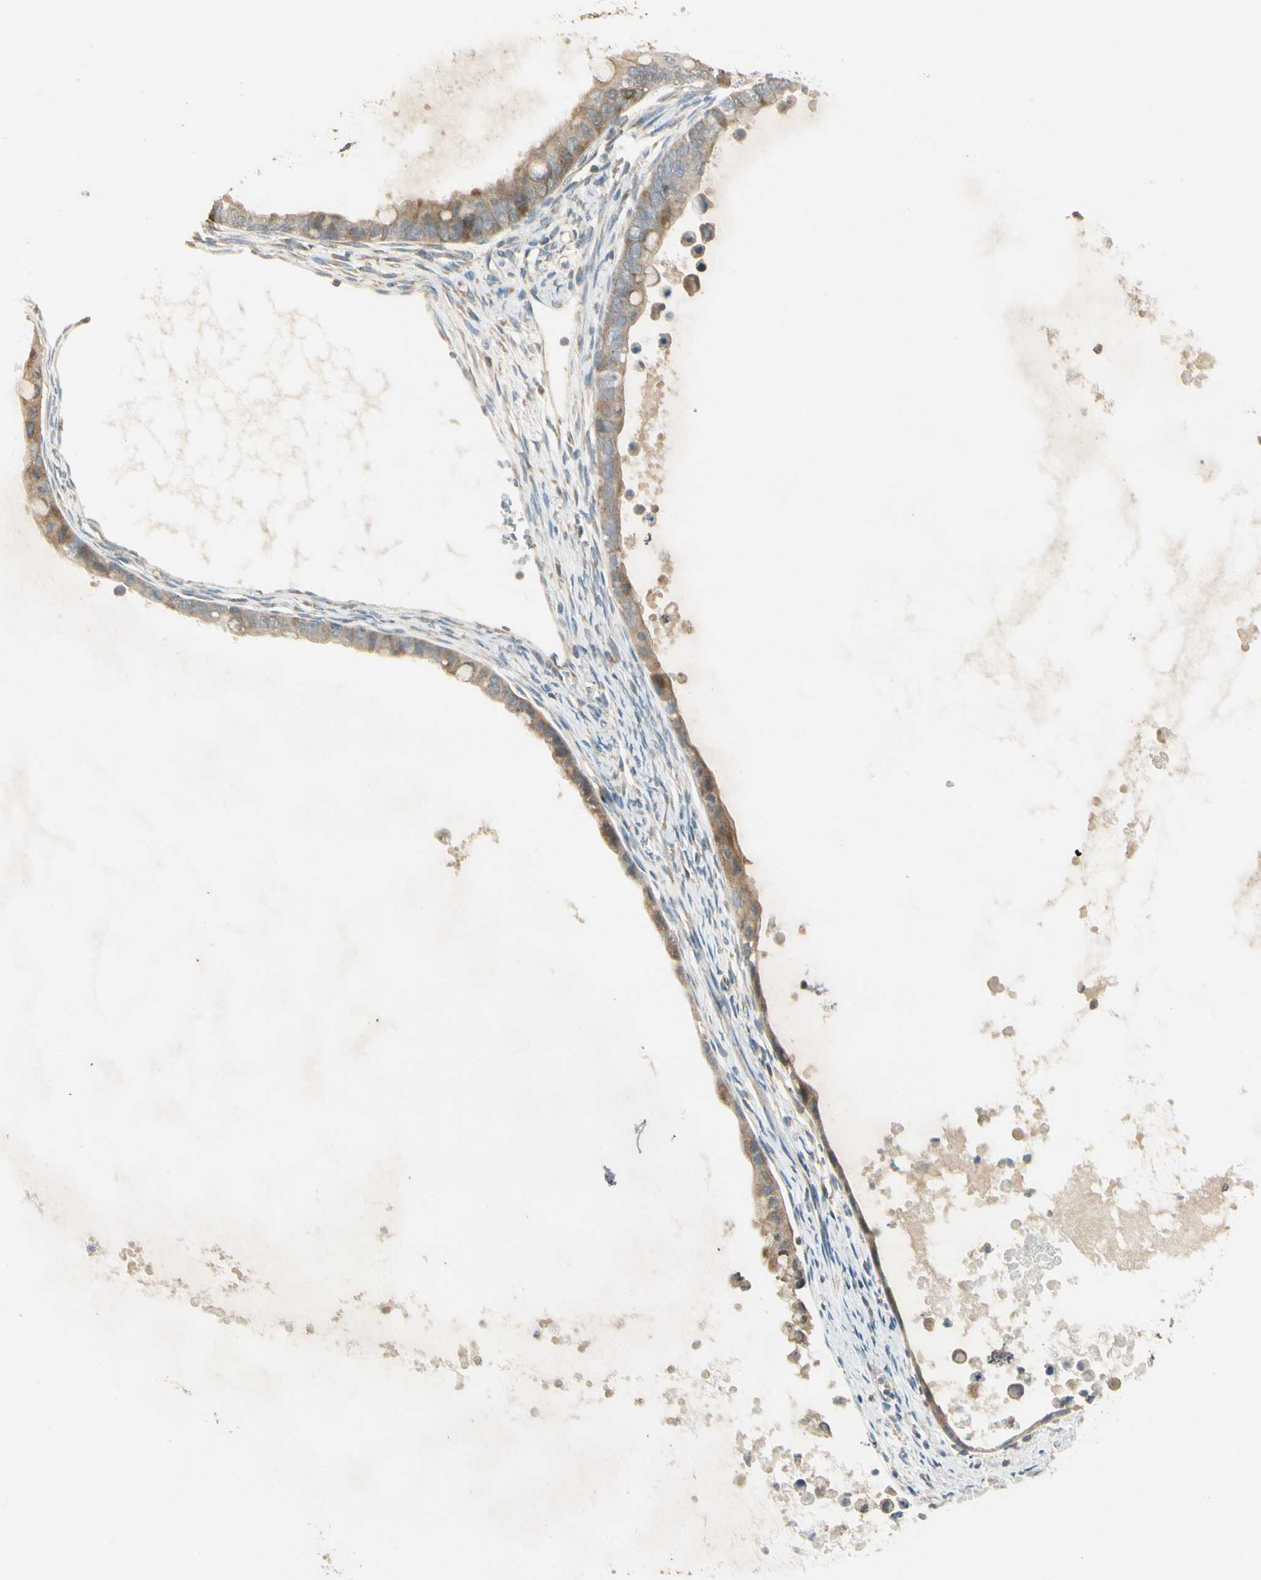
{"staining": {"intensity": "weak", "quantity": ">75%", "location": "cytoplasmic/membranous"}, "tissue": "ovarian cancer", "cell_type": "Tumor cells", "image_type": "cancer", "snomed": [{"axis": "morphology", "description": "Cystadenocarcinoma, mucinous, NOS"}, {"axis": "topography", "description": "Ovary"}], "caption": "Protein analysis of ovarian mucinous cystadenocarcinoma tissue exhibits weak cytoplasmic/membranous expression in about >75% of tumor cells. (IHC, brightfield microscopy, high magnification).", "gene": "PLXNA1", "patient": {"sex": "female", "age": 80}}